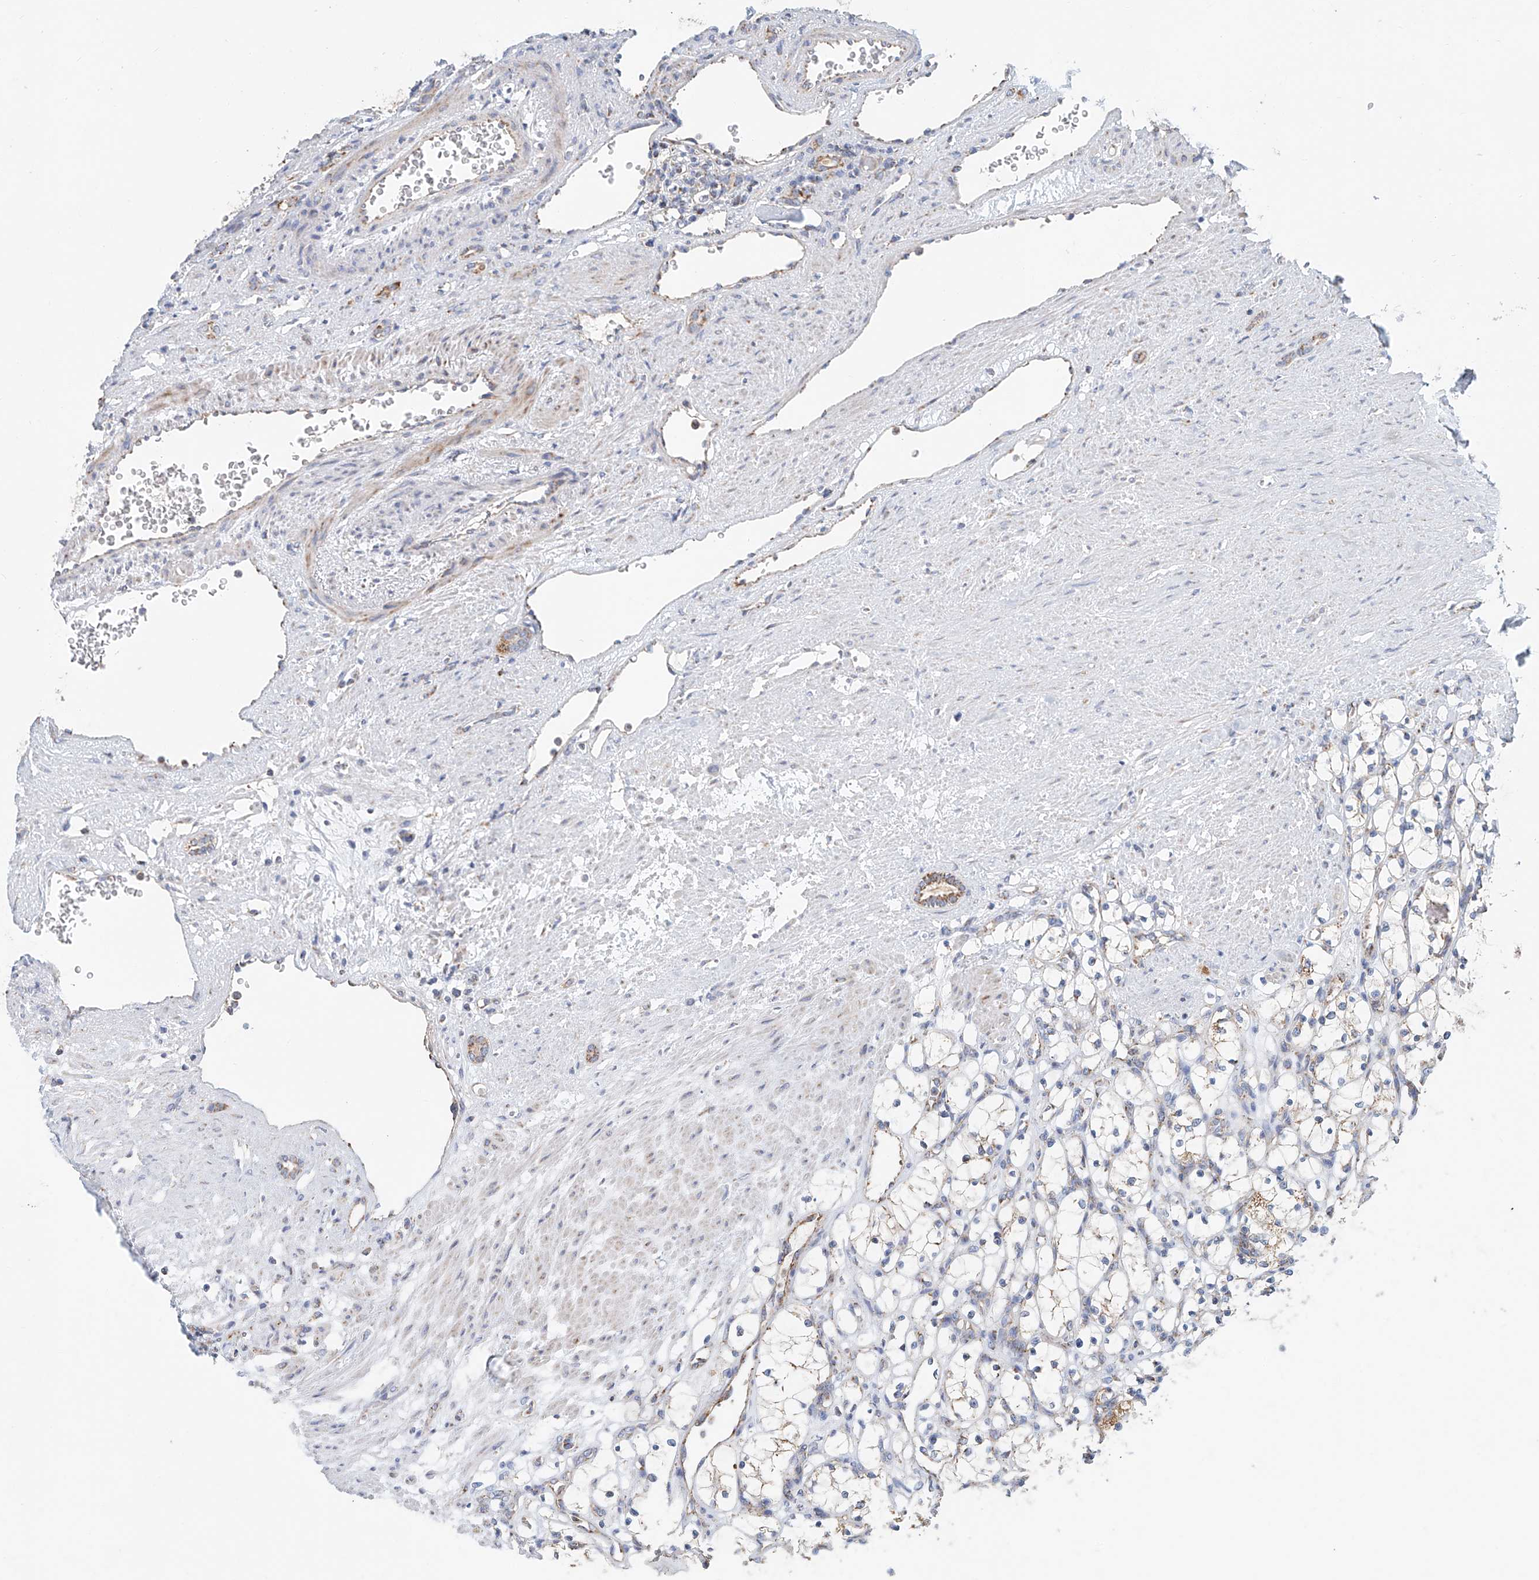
{"staining": {"intensity": "weak", "quantity": "<25%", "location": "cytoplasmic/membranous"}, "tissue": "renal cancer", "cell_type": "Tumor cells", "image_type": "cancer", "snomed": [{"axis": "morphology", "description": "Adenocarcinoma, NOS"}, {"axis": "topography", "description": "Kidney"}], "caption": "There is no significant staining in tumor cells of renal cancer. Brightfield microscopy of IHC stained with DAB (brown) and hematoxylin (blue), captured at high magnification.", "gene": "MCL1", "patient": {"sex": "female", "age": 69}}